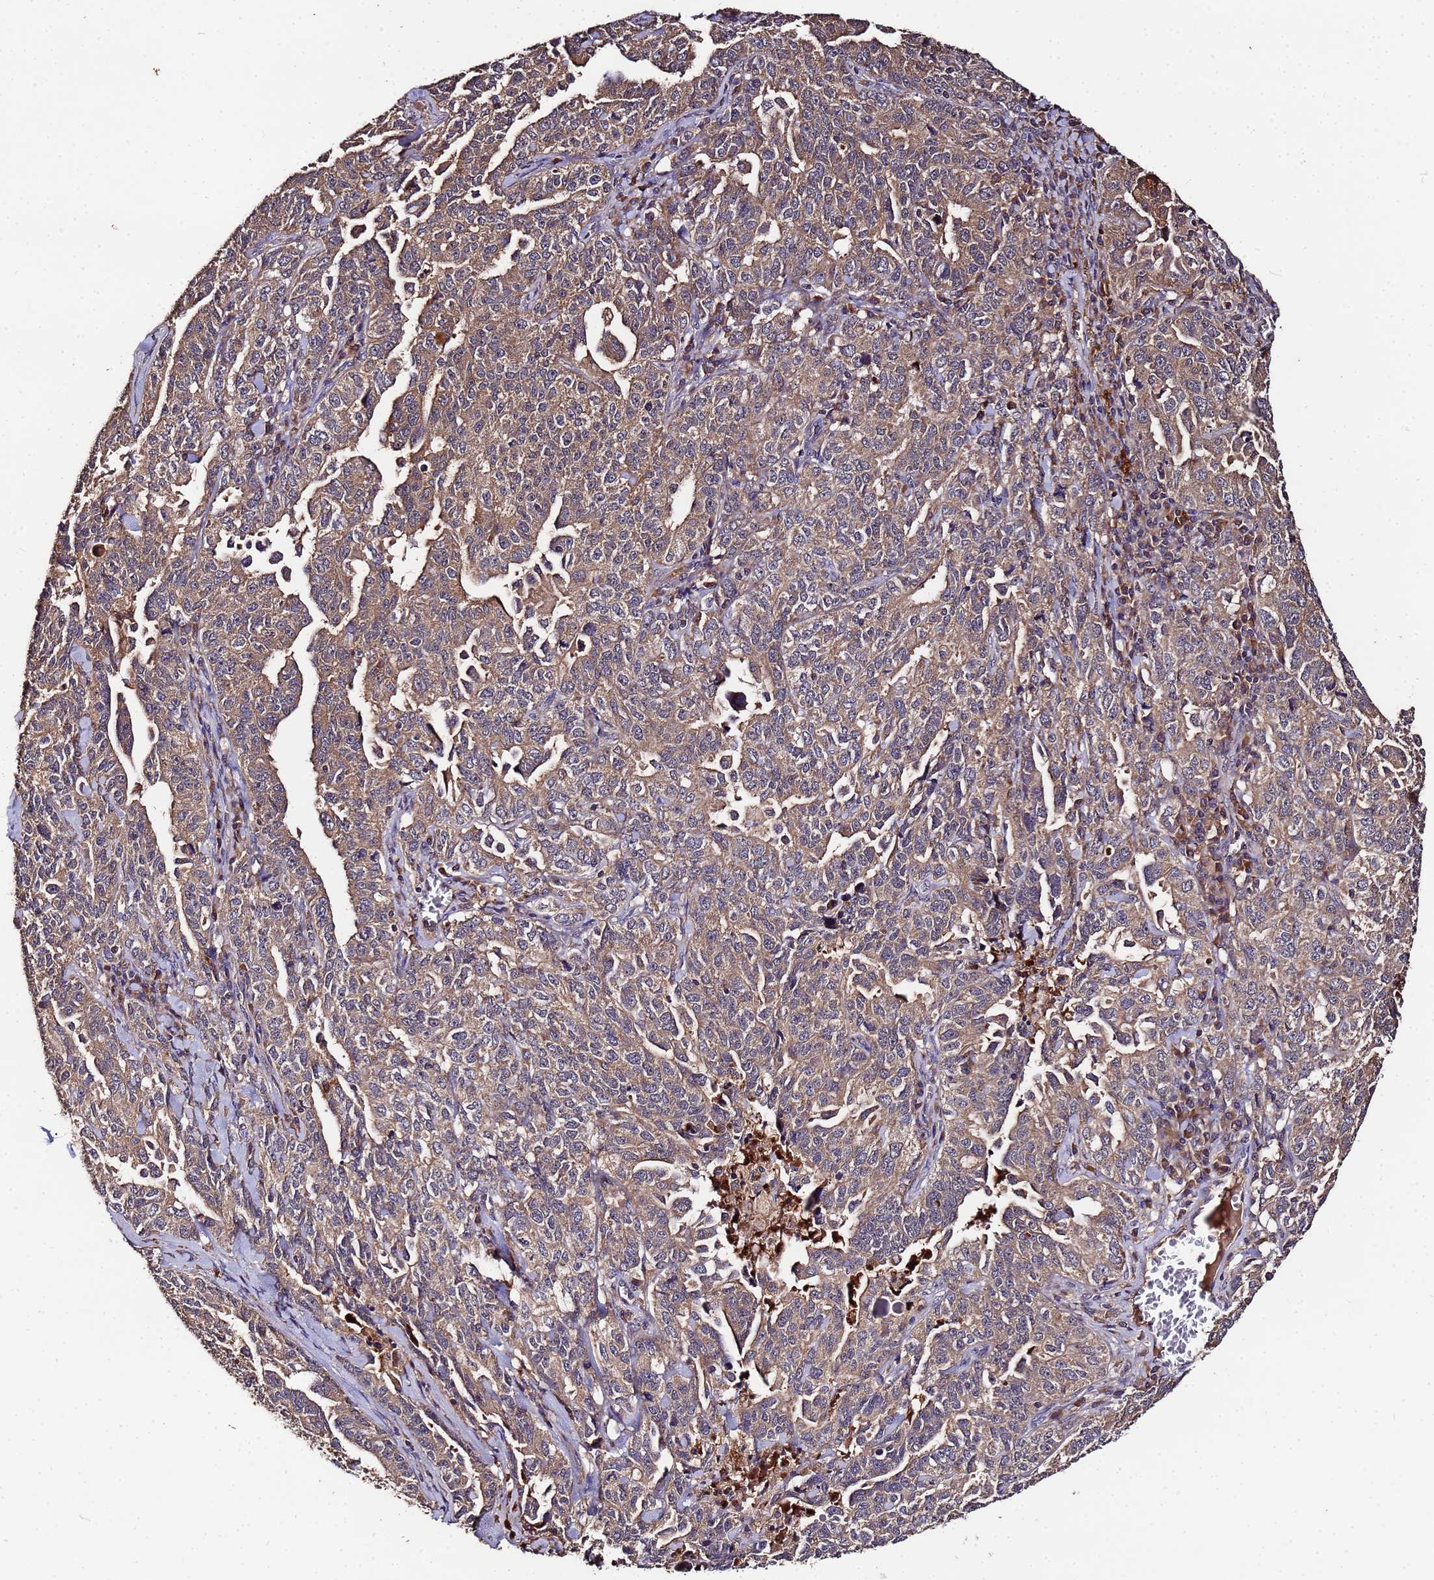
{"staining": {"intensity": "moderate", "quantity": ">75%", "location": "cytoplasmic/membranous"}, "tissue": "ovarian cancer", "cell_type": "Tumor cells", "image_type": "cancer", "snomed": [{"axis": "morphology", "description": "Carcinoma, endometroid"}, {"axis": "topography", "description": "Ovary"}], "caption": "A histopathology image of human ovarian cancer (endometroid carcinoma) stained for a protein reveals moderate cytoplasmic/membranous brown staining in tumor cells. Using DAB (brown) and hematoxylin (blue) stains, captured at high magnification using brightfield microscopy.", "gene": "MTERF1", "patient": {"sex": "female", "age": 62}}